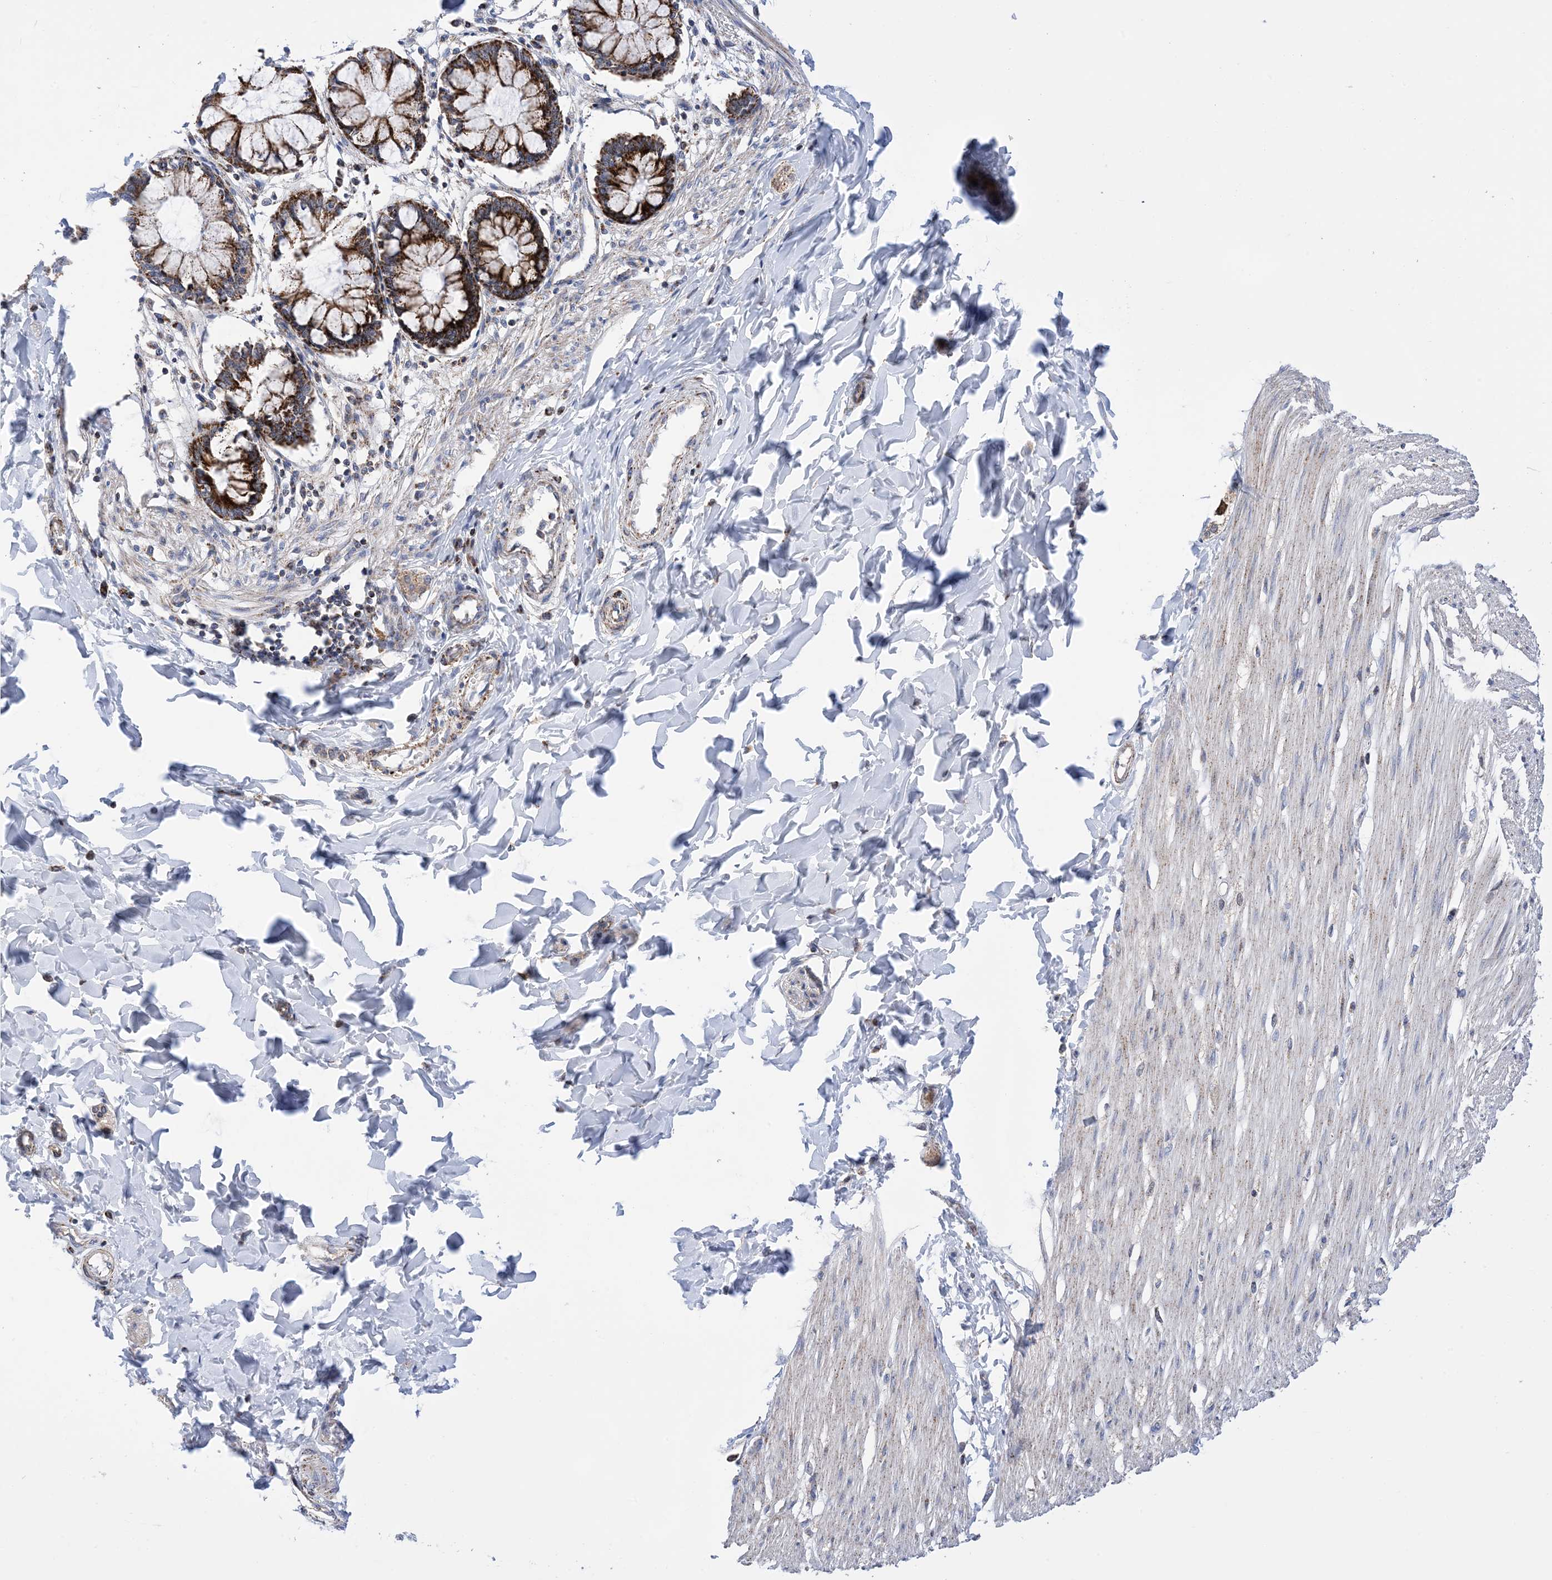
{"staining": {"intensity": "negative", "quantity": "none", "location": "none"}, "tissue": "smooth muscle", "cell_type": "Smooth muscle cells", "image_type": "normal", "snomed": [{"axis": "morphology", "description": "Normal tissue, NOS"}, {"axis": "morphology", "description": "Adenocarcinoma, NOS"}, {"axis": "topography", "description": "Colon"}, {"axis": "topography", "description": "Peripheral nerve tissue"}], "caption": "This photomicrograph is of unremarkable smooth muscle stained with immunohistochemistry to label a protein in brown with the nuclei are counter-stained blue. There is no positivity in smooth muscle cells.", "gene": "PLK4", "patient": {"sex": "male", "age": 14}}